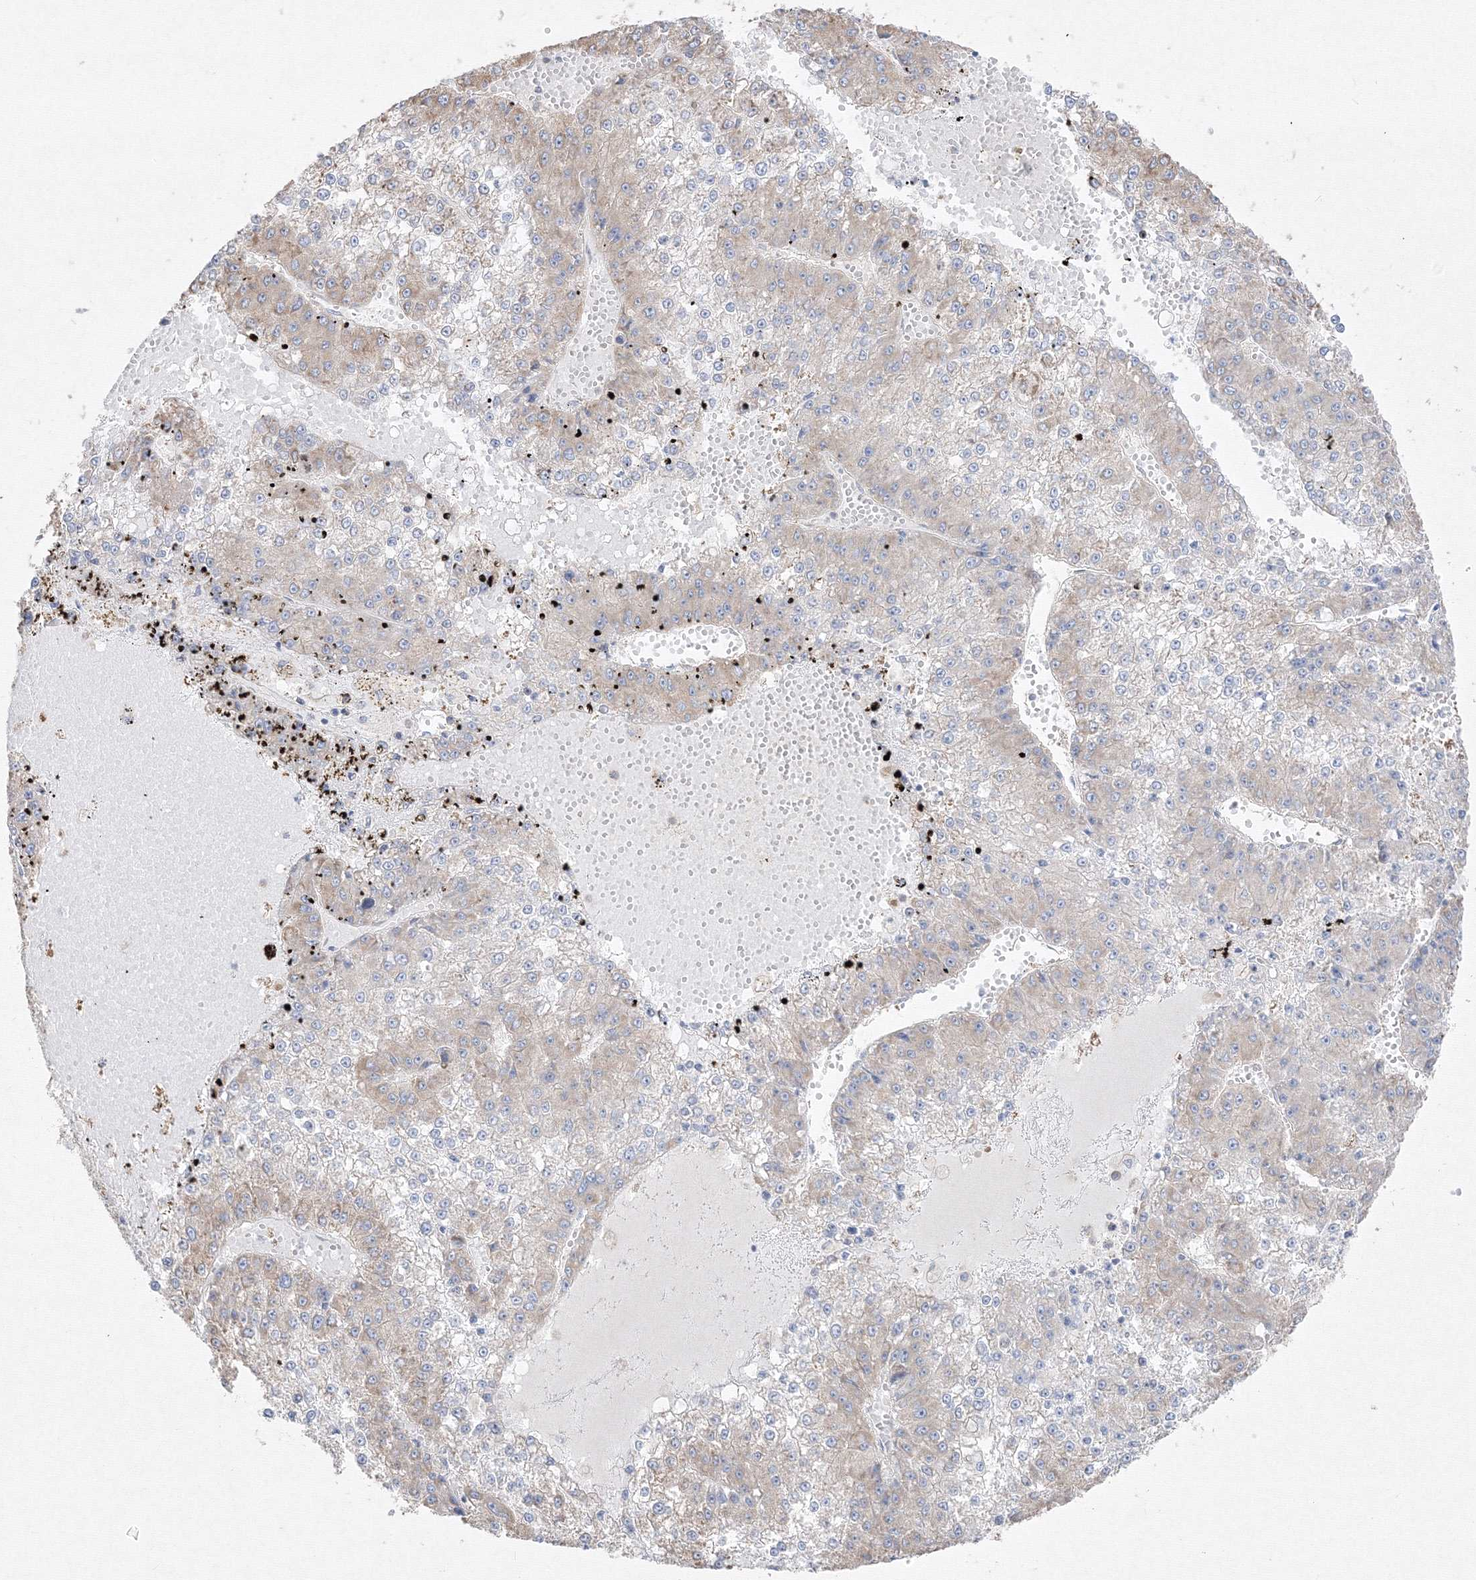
{"staining": {"intensity": "weak", "quantity": "<25%", "location": "cytoplasmic/membranous"}, "tissue": "liver cancer", "cell_type": "Tumor cells", "image_type": "cancer", "snomed": [{"axis": "morphology", "description": "Carcinoma, Hepatocellular, NOS"}, {"axis": "topography", "description": "Liver"}], "caption": "Human liver cancer stained for a protein using immunohistochemistry (IHC) displays no positivity in tumor cells.", "gene": "FBXL8", "patient": {"sex": "female", "age": 73}}